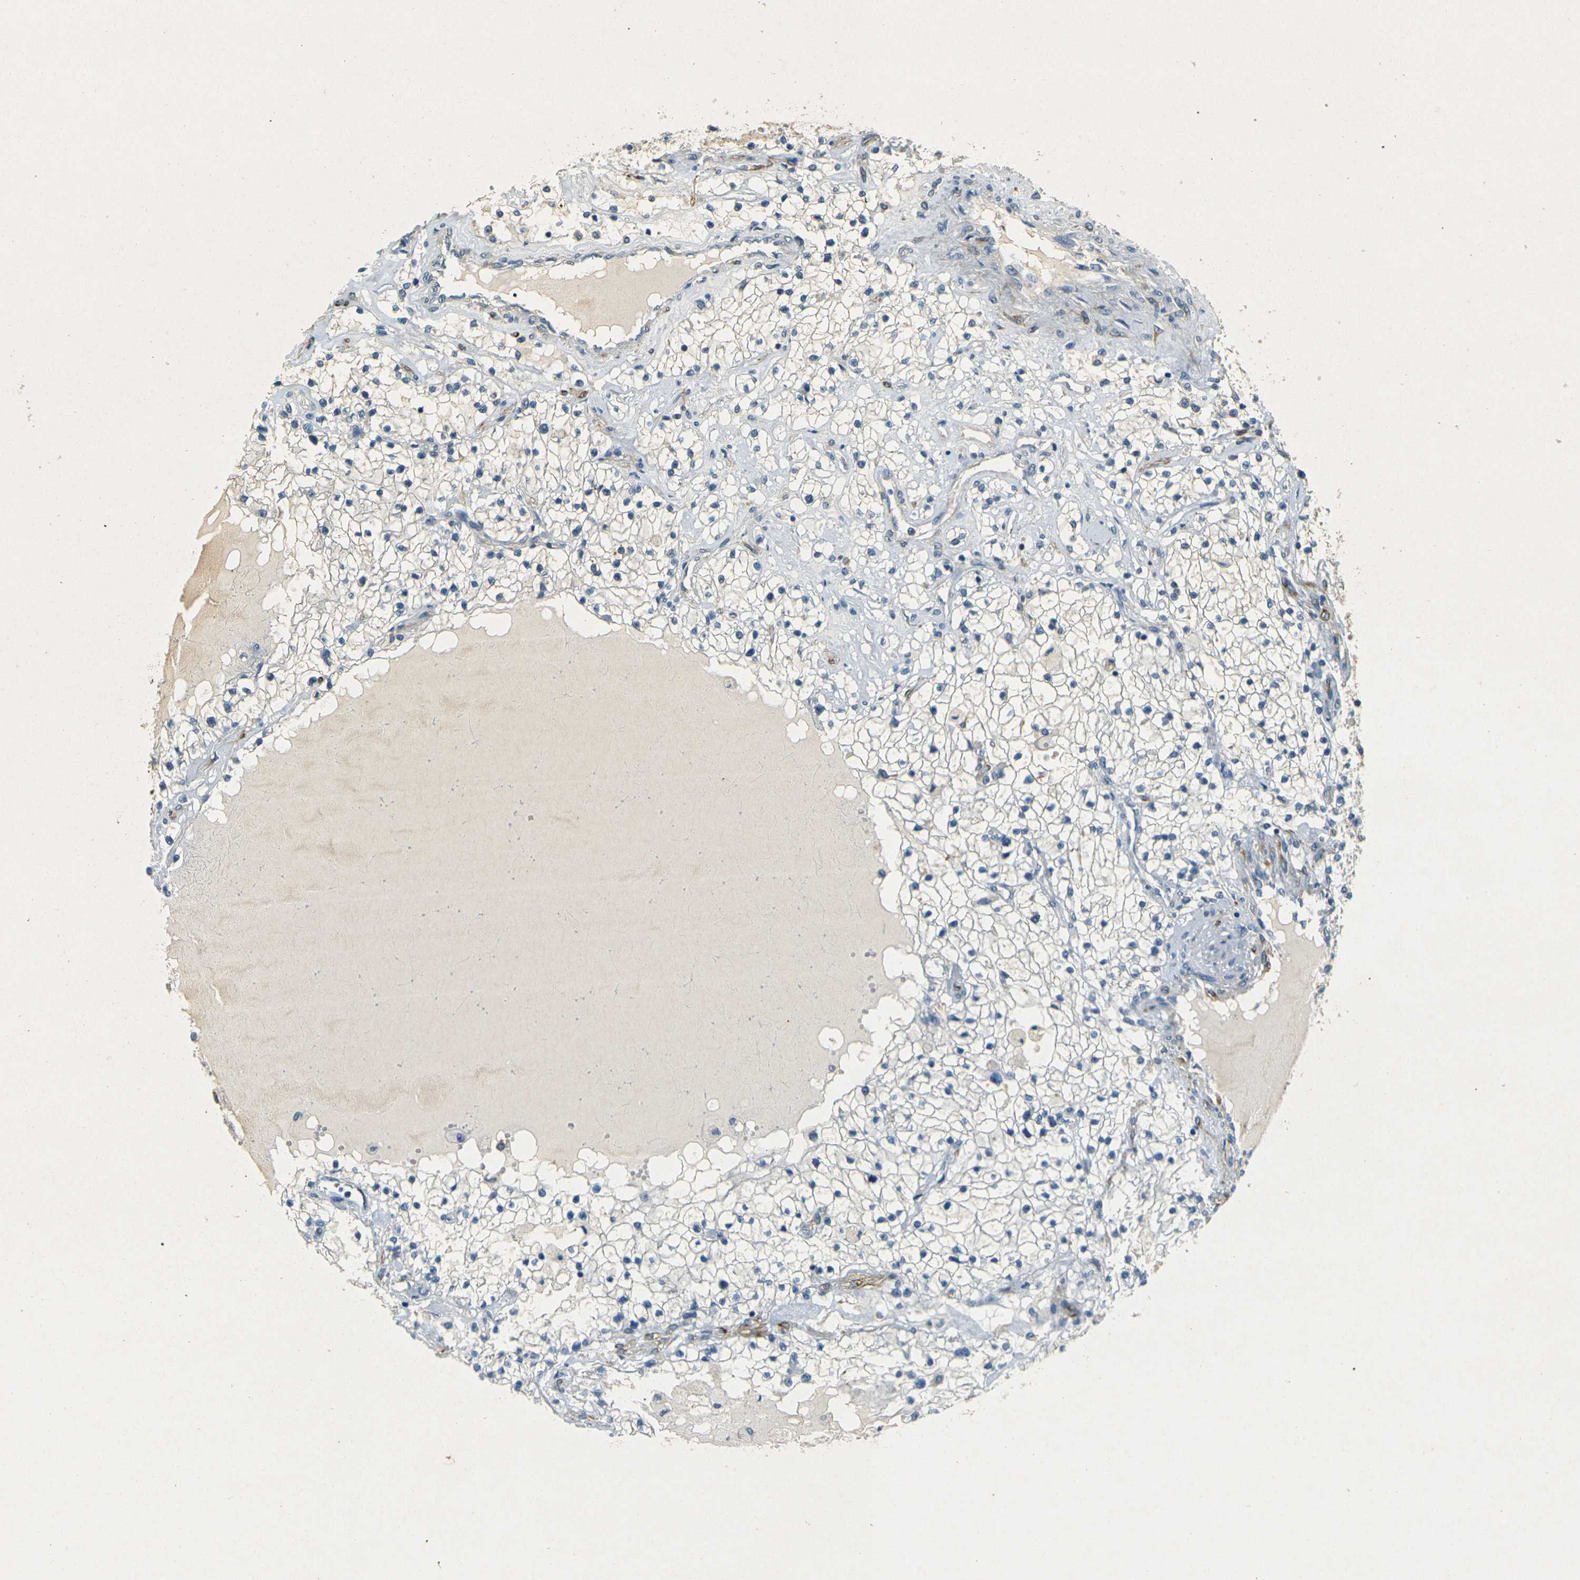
{"staining": {"intensity": "weak", "quantity": "<25%", "location": "cytoplasmic/membranous"}, "tissue": "renal cancer", "cell_type": "Tumor cells", "image_type": "cancer", "snomed": [{"axis": "morphology", "description": "Adenocarcinoma, NOS"}, {"axis": "topography", "description": "Kidney"}], "caption": "DAB immunohistochemical staining of adenocarcinoma (renal) exhibits no significant positivity in tumor cells.", "gene": "SORT1", "patient": {"sex": "male", "age": 68}}